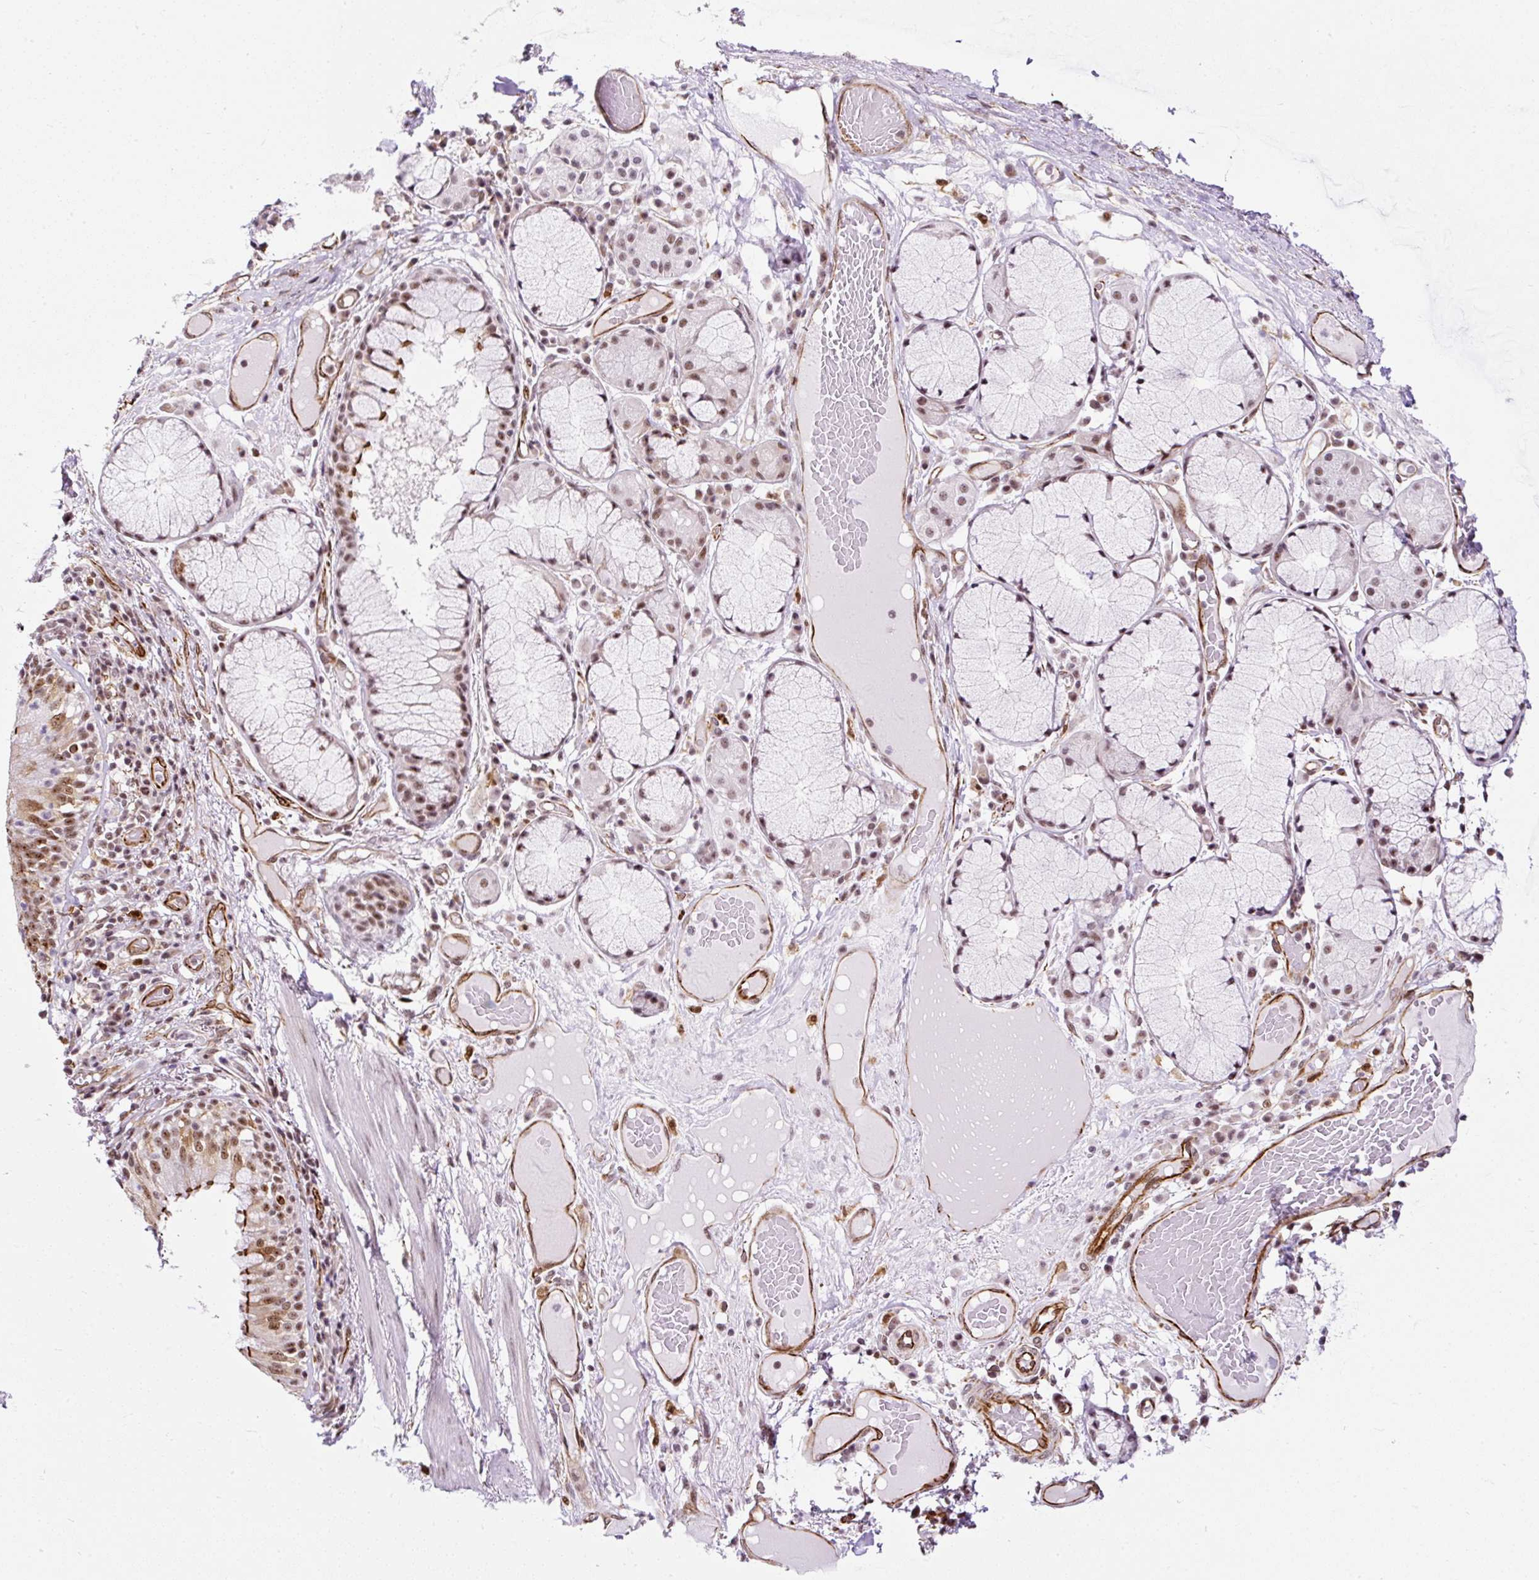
{"staining": {"intensity": "negative", "quantity": "none", "location": "none"}, "tissue": "adipose tissue", "cell_type": "Adipocytes", "image_type": "normal", "snomed": [{"axis": "morphology", "description": "Normal tissue, NOS"}, {"axis": "topography", "description": "Cartilage tissue"}, {"axis": "topography", "description": "Bronchus"}], "caption": "Adipocytes are negative for protein expression in unremarkable human adipose tissue. (Immunohistochemistry, brightfield microscopy, high magnification).", "gene": "FMC1", "patient": {"sex": "male", "age": 56}}